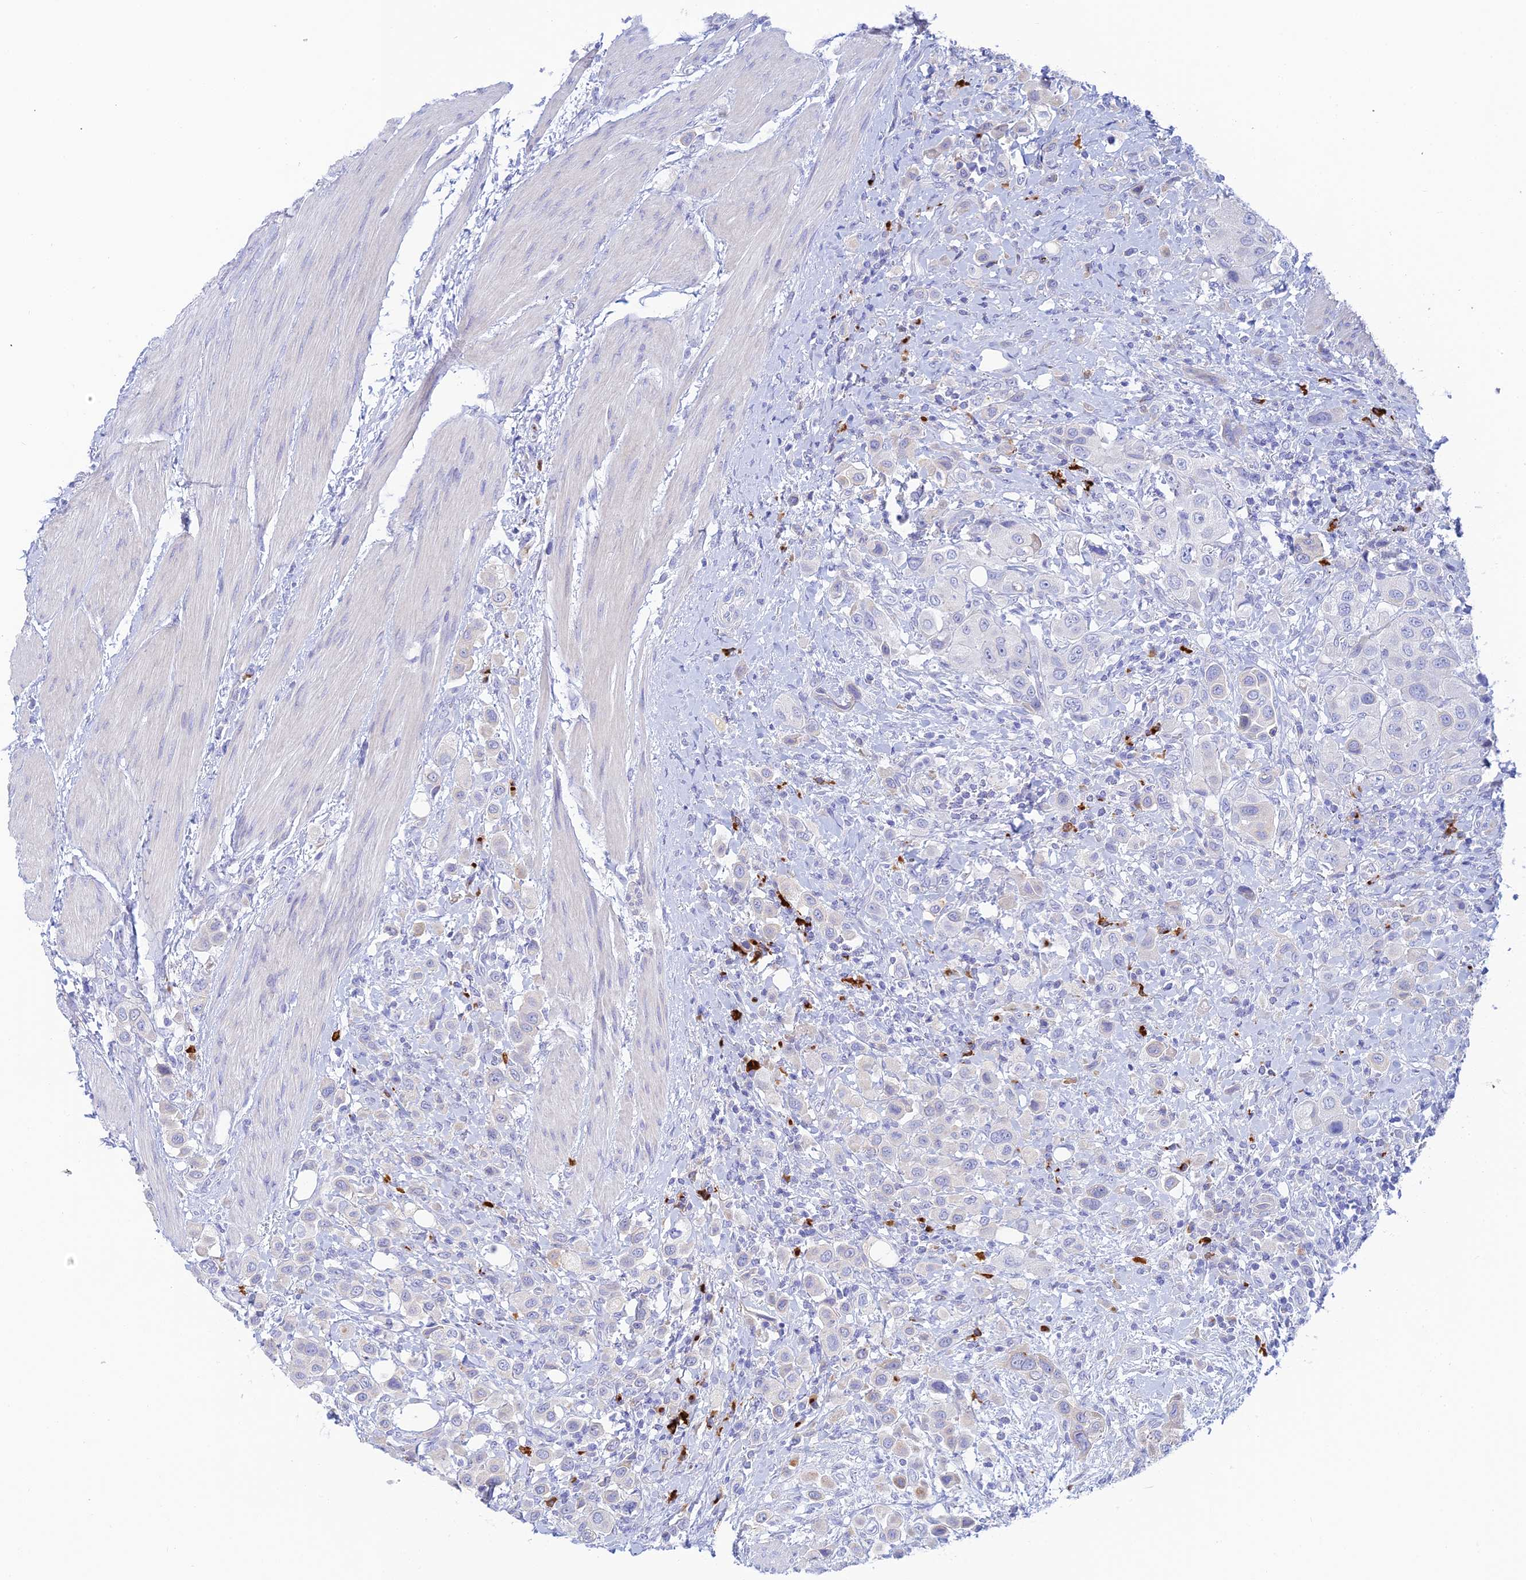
{"staining": {"intensity": "negative", "quantity": "none", "location": "none"}, "tissue": "urothelial cancer", "cell_type": "Tumor cells", "image_type": "cancer", "snomed": [{"axis": "morphology", "description": "Urothelial carcinoma, High grade"}, {"axis": "topography", "description": "Urinary bladder"}], "caption": "DAB immunohistochemical staining of high-grade urothelial carcinoma demonstrates no significant staining in tumor cells. Nuclei are stained in blue.", "gene": "CEP152", "patient": {"sex": "male", "age": 50}}